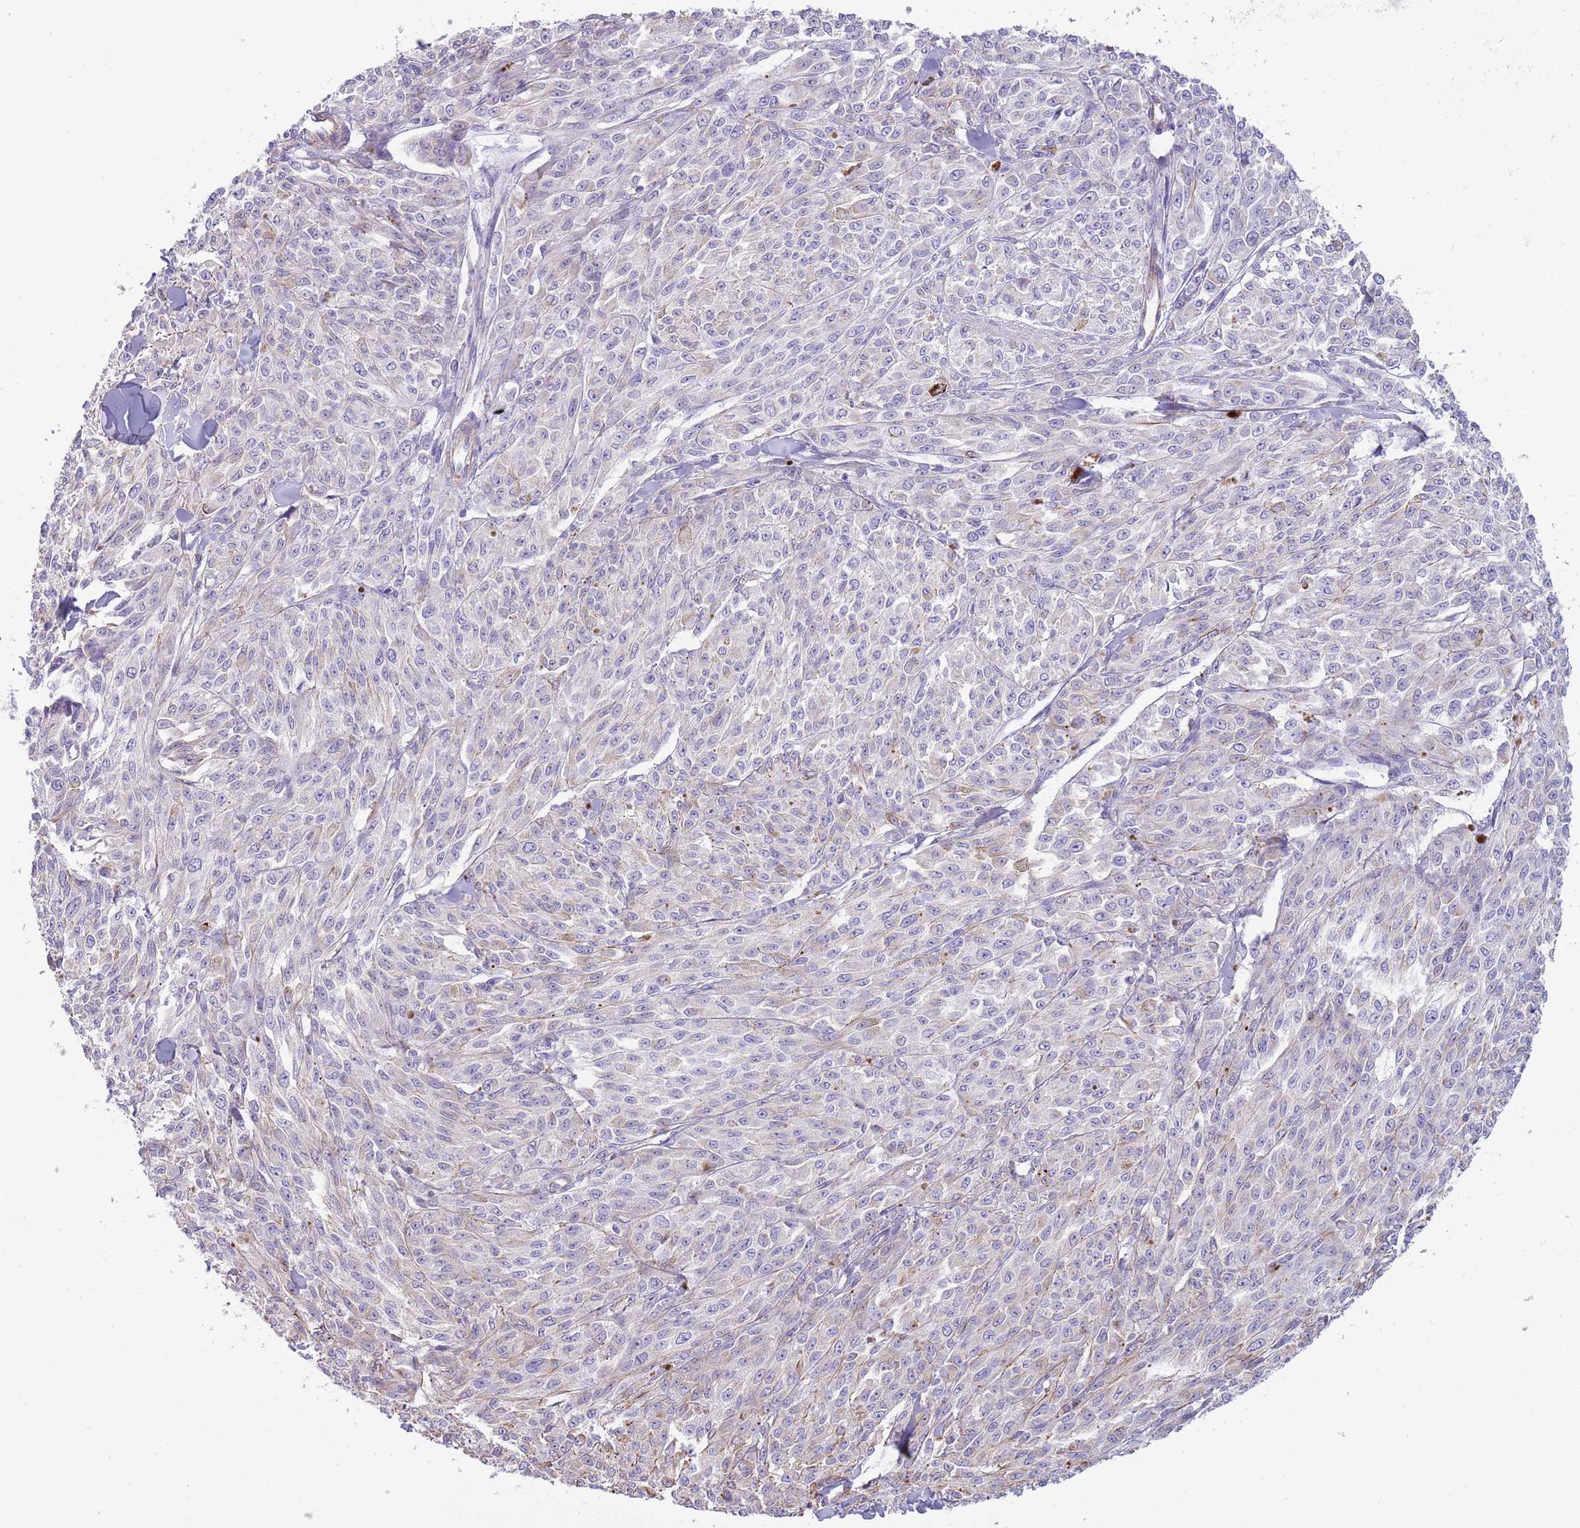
{"staining": {"intensity": "negative", "quantity": "none", "location": "none"}, "tissue": "melanoma", "cell_type": "Tumor cells", "image_type": "cancer", "snomed": [{"axis": "morphology", "description": "Malignant melanoma, NOS"}, {"axis": "topography", "description": "Skin"}], "caption": "Immunohistochemistry of human melanoma demonstrates no positivity in tumor cells.", "gene": "MOGAT1", "patient": {"sex": "female", "age": 52}}